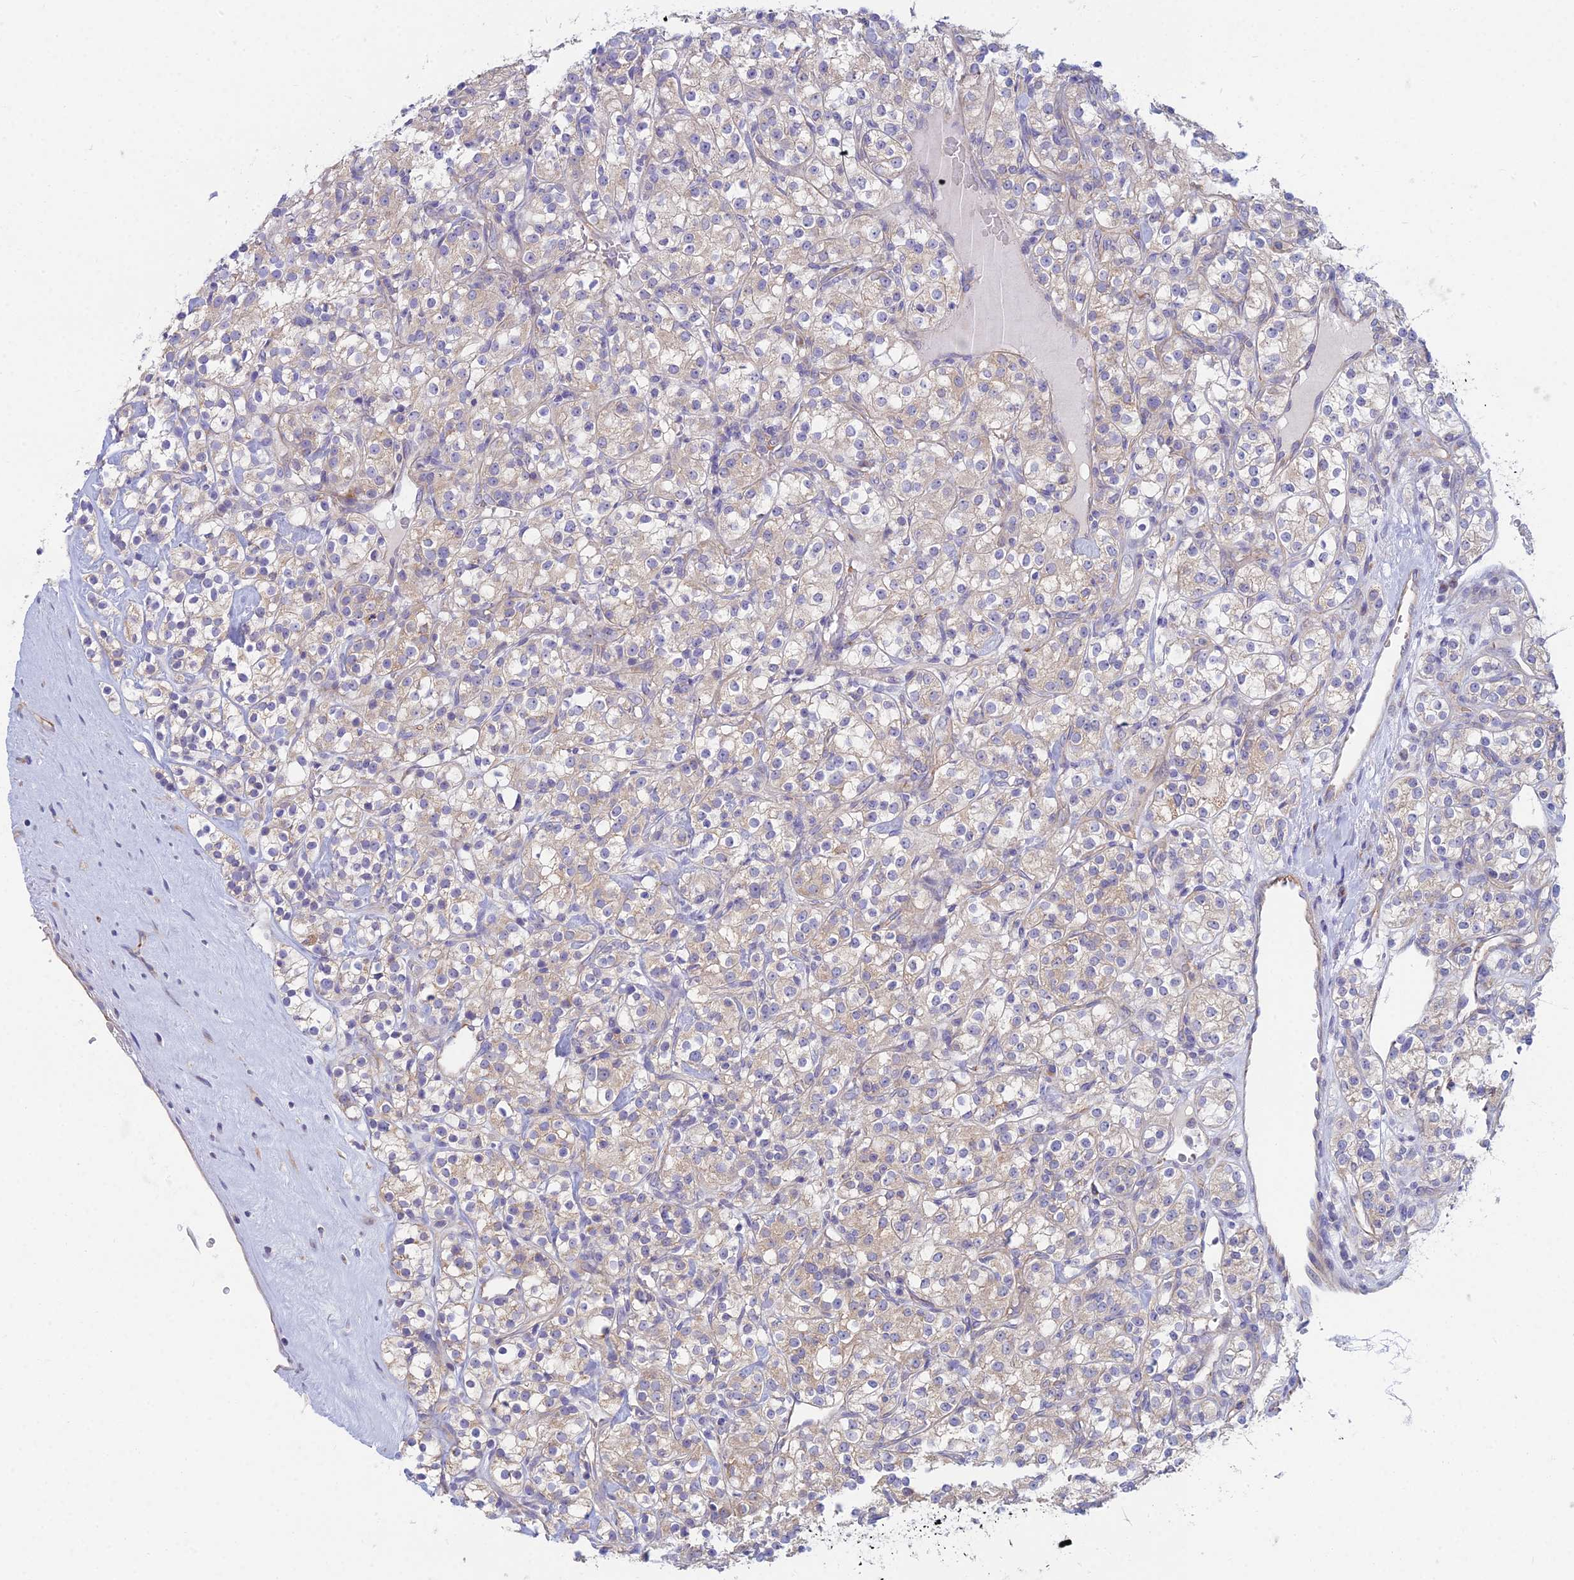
{"staining": {"intensity": "weak", "quantity": "<25%", "location": "cytoplasmic/membranous"}, "tissue": "renal cancer", "cell_type": "Tumor cells", "image_type": "cancer", "snomed": [{"axis": "morphology", "description": "Adenocarcinoma, NOS"}, {"axis": "topography", "description": "Kidney"}], "caption": "Renal cancer stained for a protein using IHC reveals no expression tumor cells.", "gene": "ZNF564", "patient": {"sex": "male", "age": 77}}